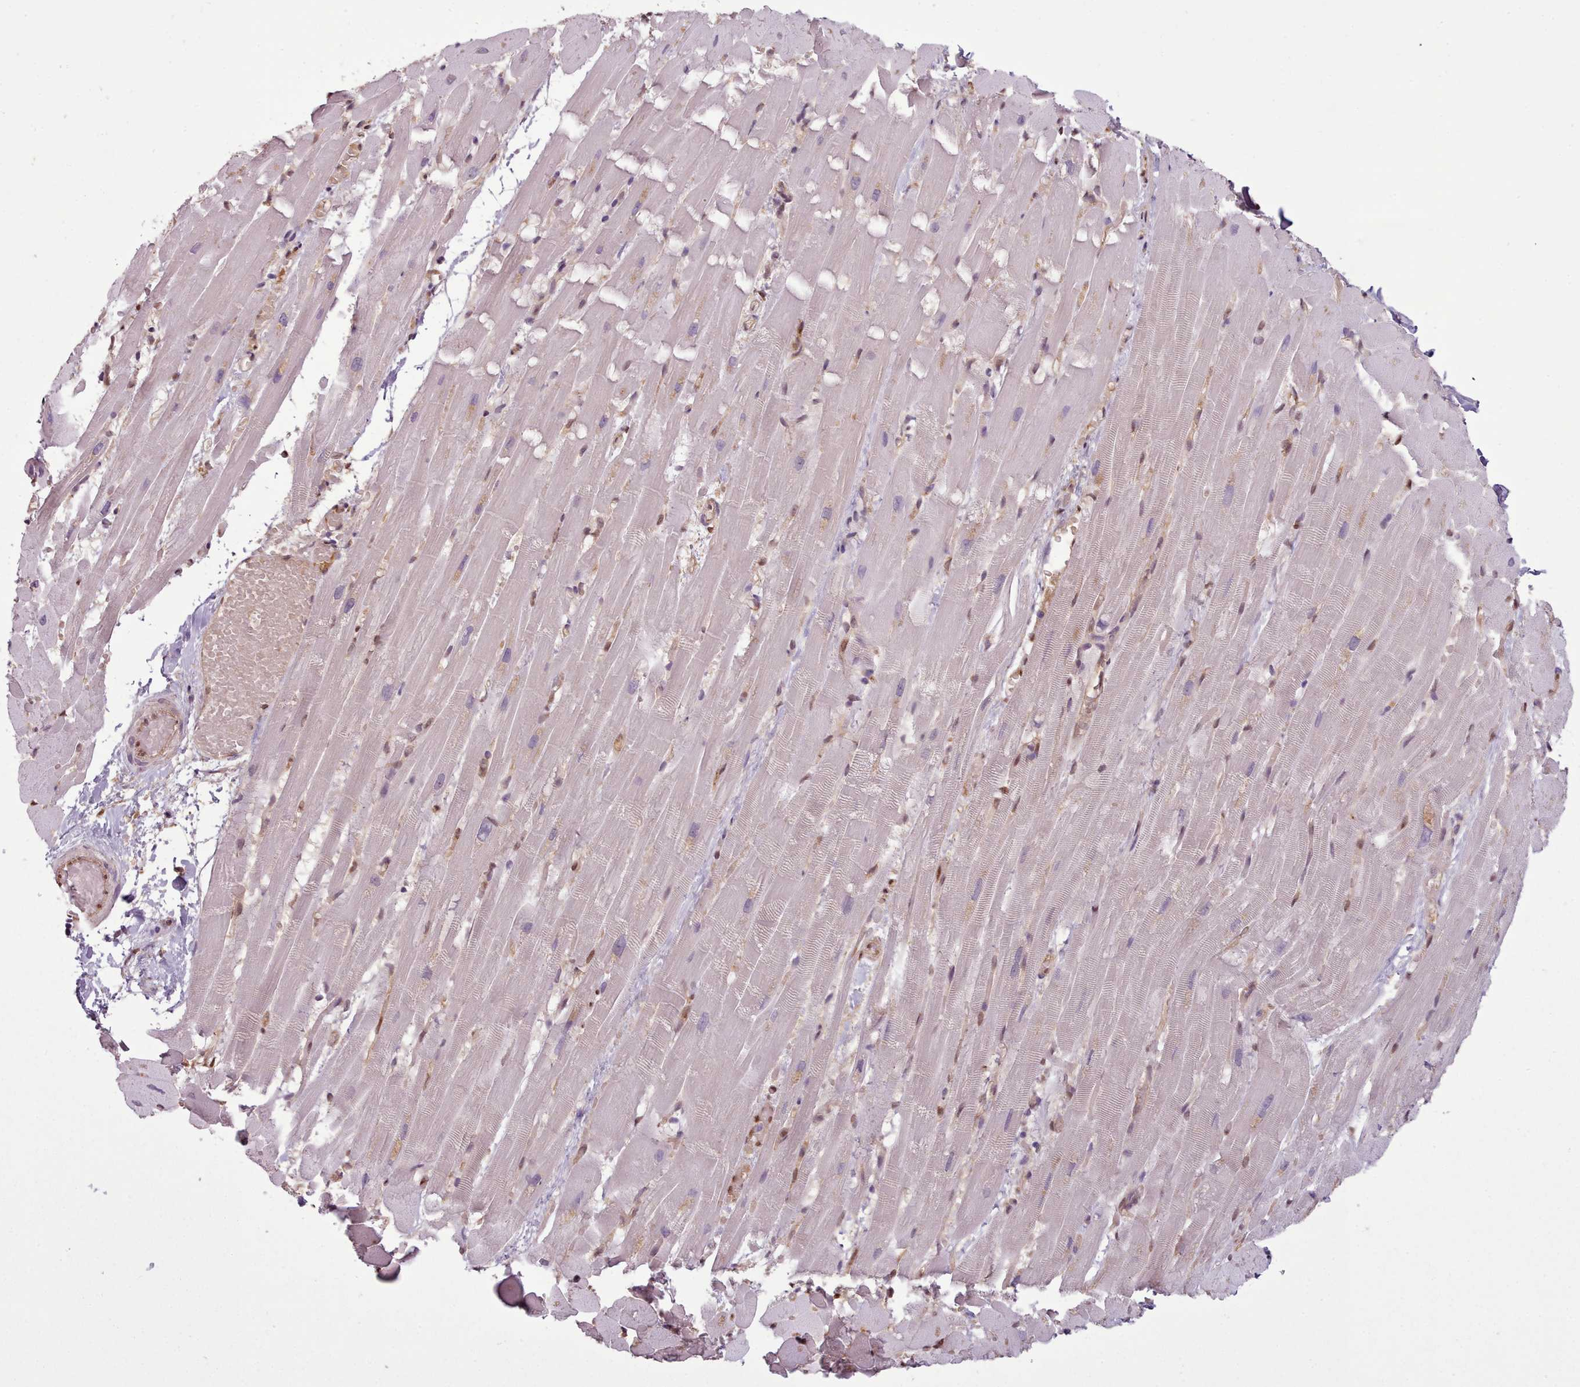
{"staining": {"intensity": "moderate", "quantity": "<25%", "location": "nuclear"}, "tissue": "heart muscle", "cell_type": "Cardiomyocytes", "image_type": "normal", "snomed": [{"axis": "morphology", "description": "Normal tissue, NOS"}, {"axis": "topography", "description": "Heart"}], "caption": "Protein expression analysis of unremarkable human heart muscle reveals moderate nuclear expression in approximately <25% of cardiomyocytes.", "gene": "RPS27A", "patient": {"sex": "male", "age": 37}}